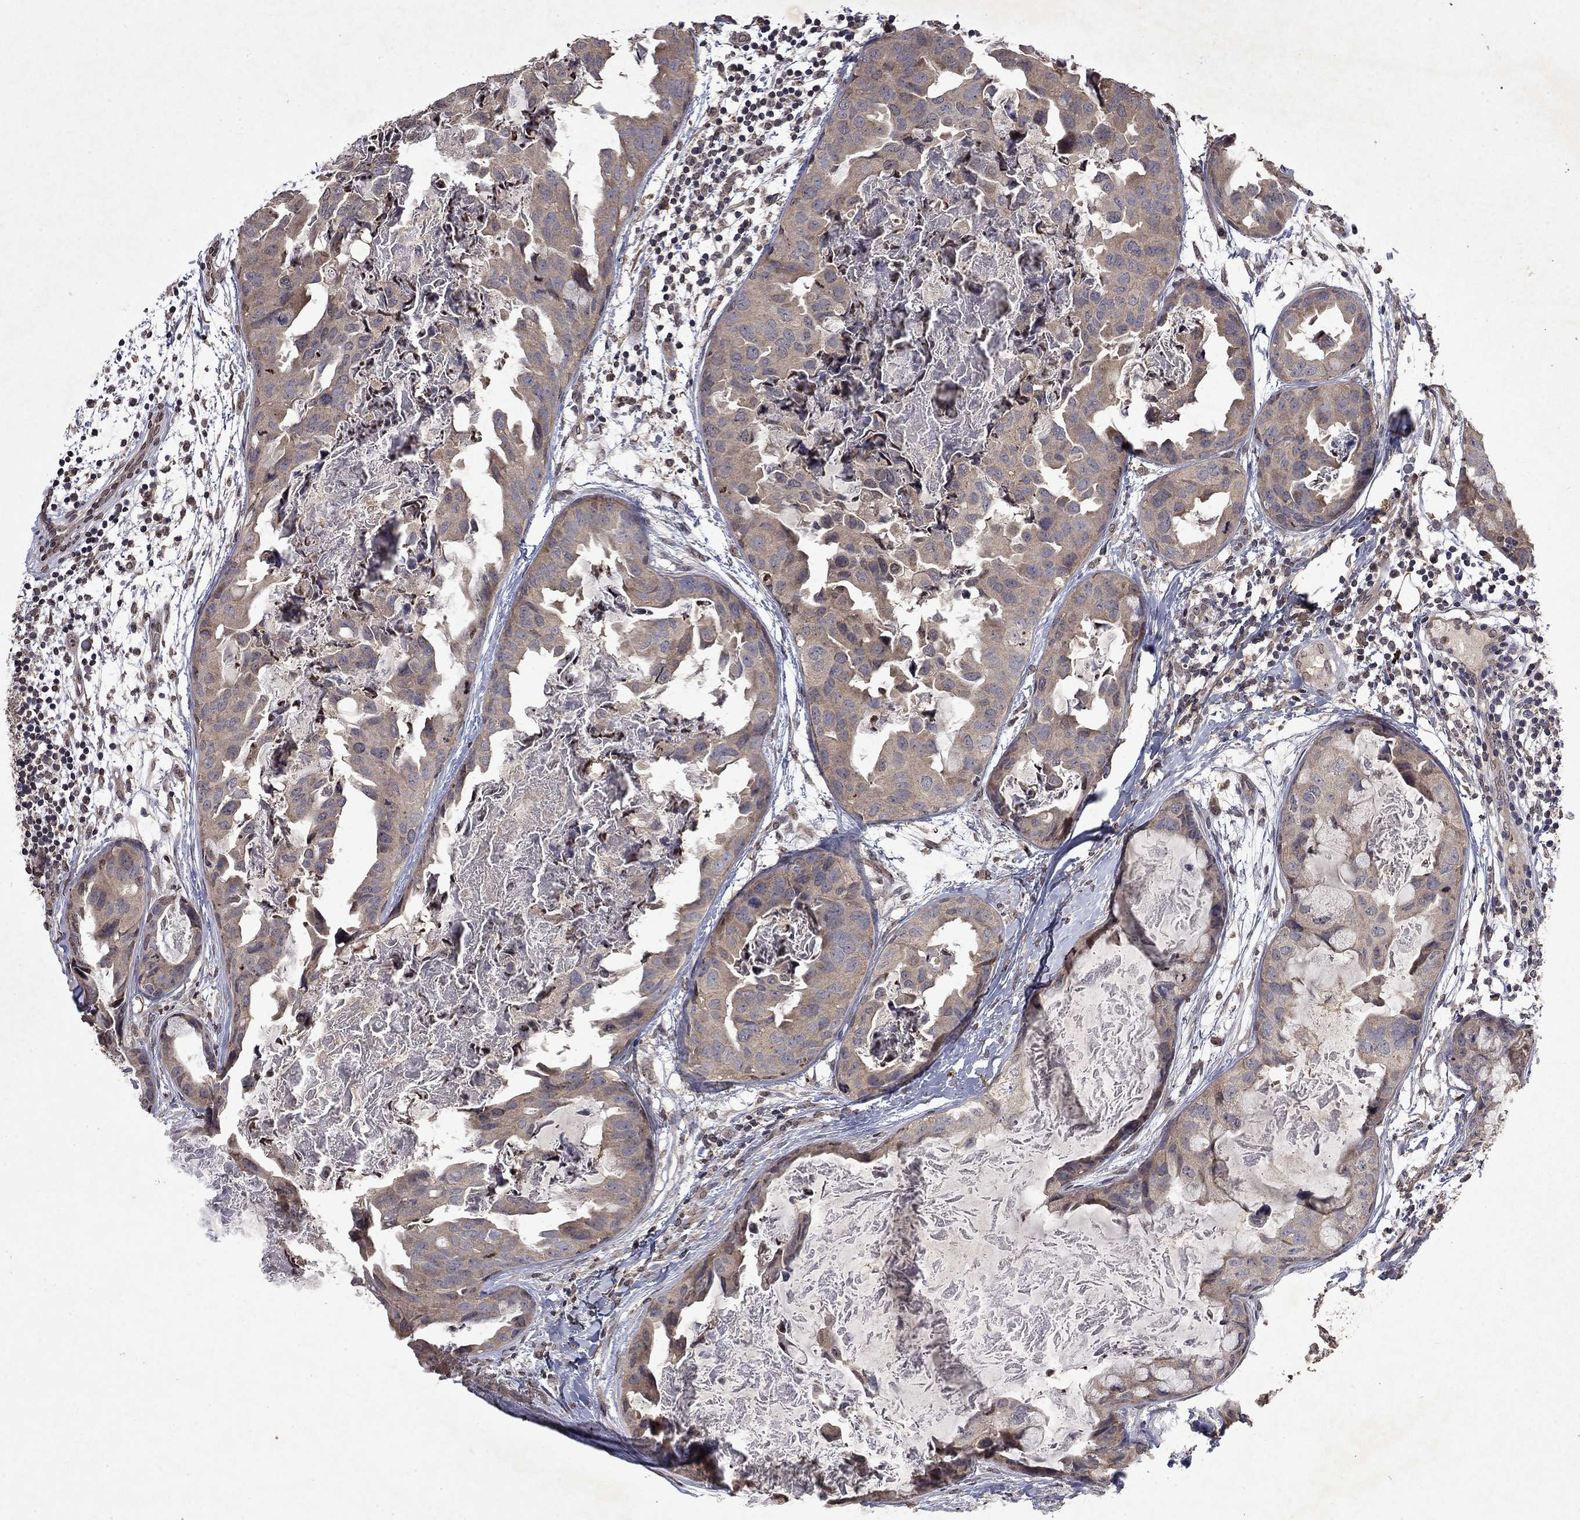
{"staining": {"intensity": "weak", "quantity": ">75%", "location": "cytoplasmic/membranous"}, "tissue": "breast cancer", "cell_type": "Tumor cells", "image_type": "cancer", "snomed": [{"axis": "morphology", "description": "Normal tissue, NOS"}, {"axis": "morphology", "description": "Duct carcinoma"}, {"axis": "topography", "description": "Breast"}], "caption": "The image demonstrates staining of infiltrating ductal carcinoma (breast), revealing weak cytoplasmic/membranous protein expression (brown color) within tumor cells.", "gene": "TTC38", "patient": {"sex": "female", "age": 40}}